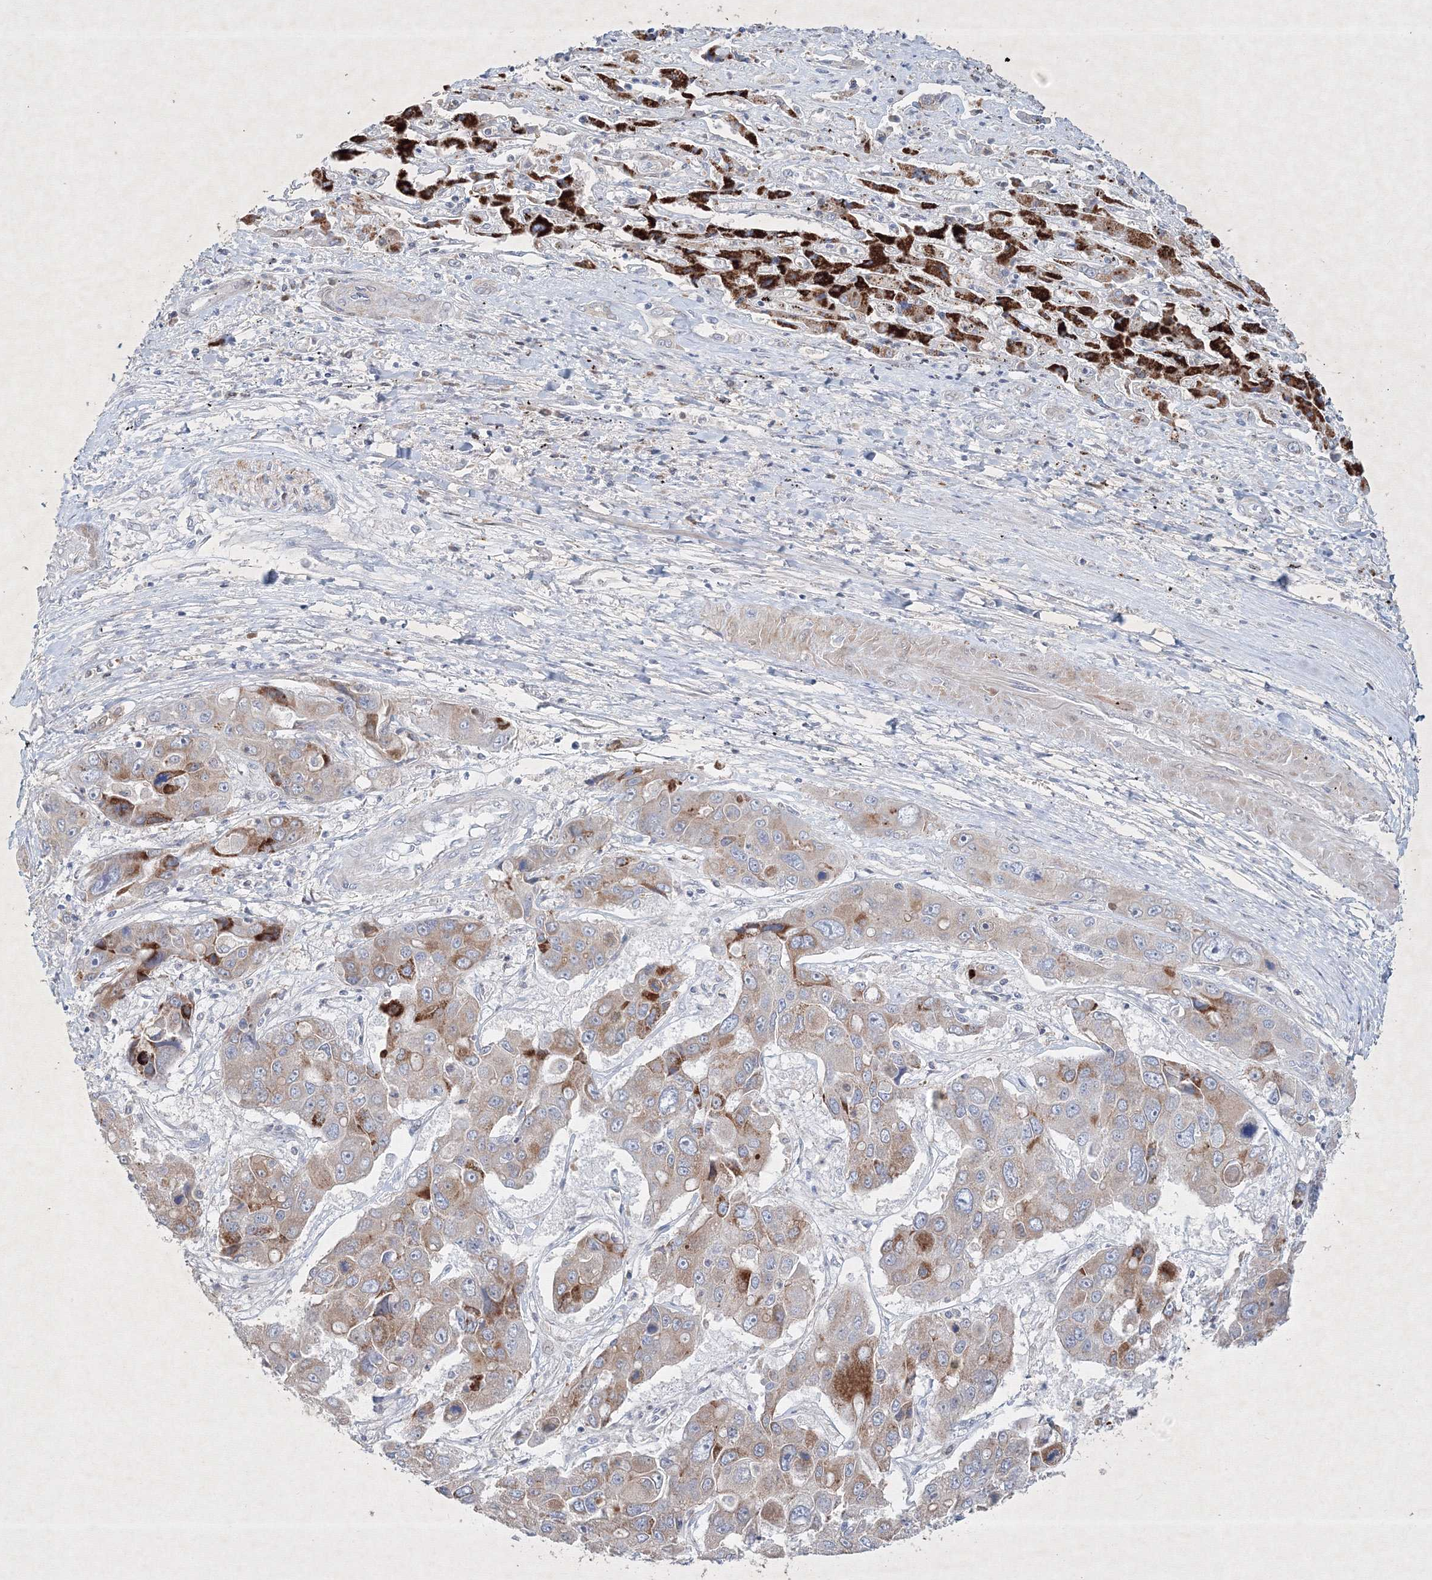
{"staining": {"intensity": "moderate", "quantity": "25%-75%", "location": "cytoplasmic/membranous"}, "tissue": "liver cancer", "cell_type": "Tumor cells", "image_type": "cancer", "snomed": [{"axis": "morphology", "description": "Cholangiocarcinoma"}, {"axis": "topography", "description": "Liver"}], "caption": "The micrograph reveals immunohistochemical staining of liver cancer. There is moderate cytoplasmic/membranous staining is present in about 25%-75% of tumor cells. The protein is stained brown, and the nuclei are stained in blue (DAB IHC with brightfield microscopy, high magnification).", "gene": "CXXC4", "patient": {"sex": "male", "age": 67}}